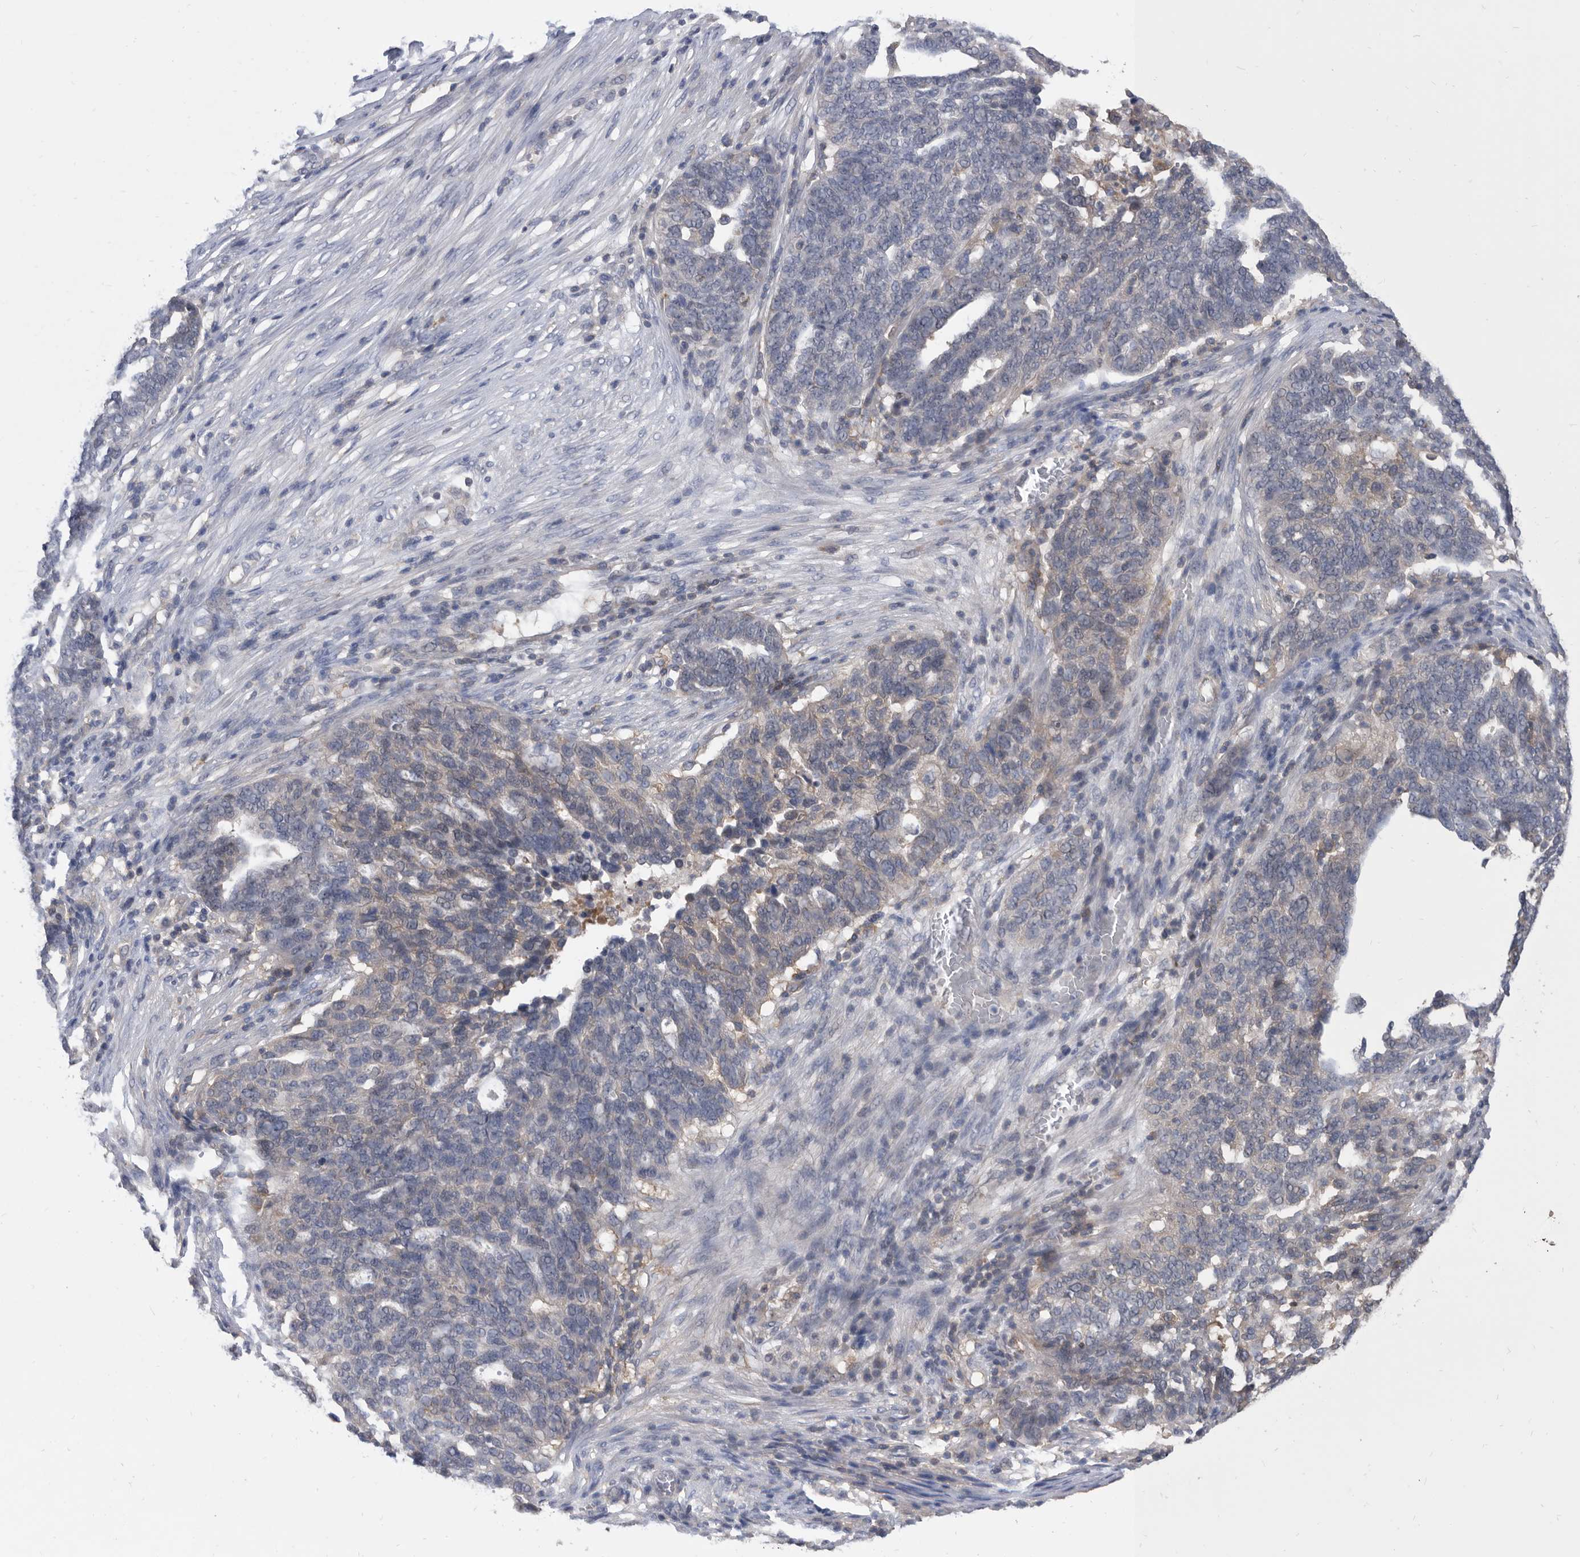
{"staining": {"intensity": "weak", "quantity": "<25%", "location": "cytoplasmic/membranous"}, "tissue": "ovarian cancer", "cell_type": "Tumor cells", "image_type": "cancer", "snomed": [{"axis": "morphology", "description": "Cystadenocarcinoma, serous, NOS"}, {"axis": "topography", "description": "Ovary"}], "caption": "High power microscopy image of an immunohistochemistry (IHC) histopathology image of ovarian serous cystadenocarcinoma, revealing no significant expression in tumor cells. (Brightfield microscopy of DAB (3,3'-diaminobenzidine) IHC at high magnification).", "gene": "CCT4", "patient": {"sex": "female", "age": 59}}